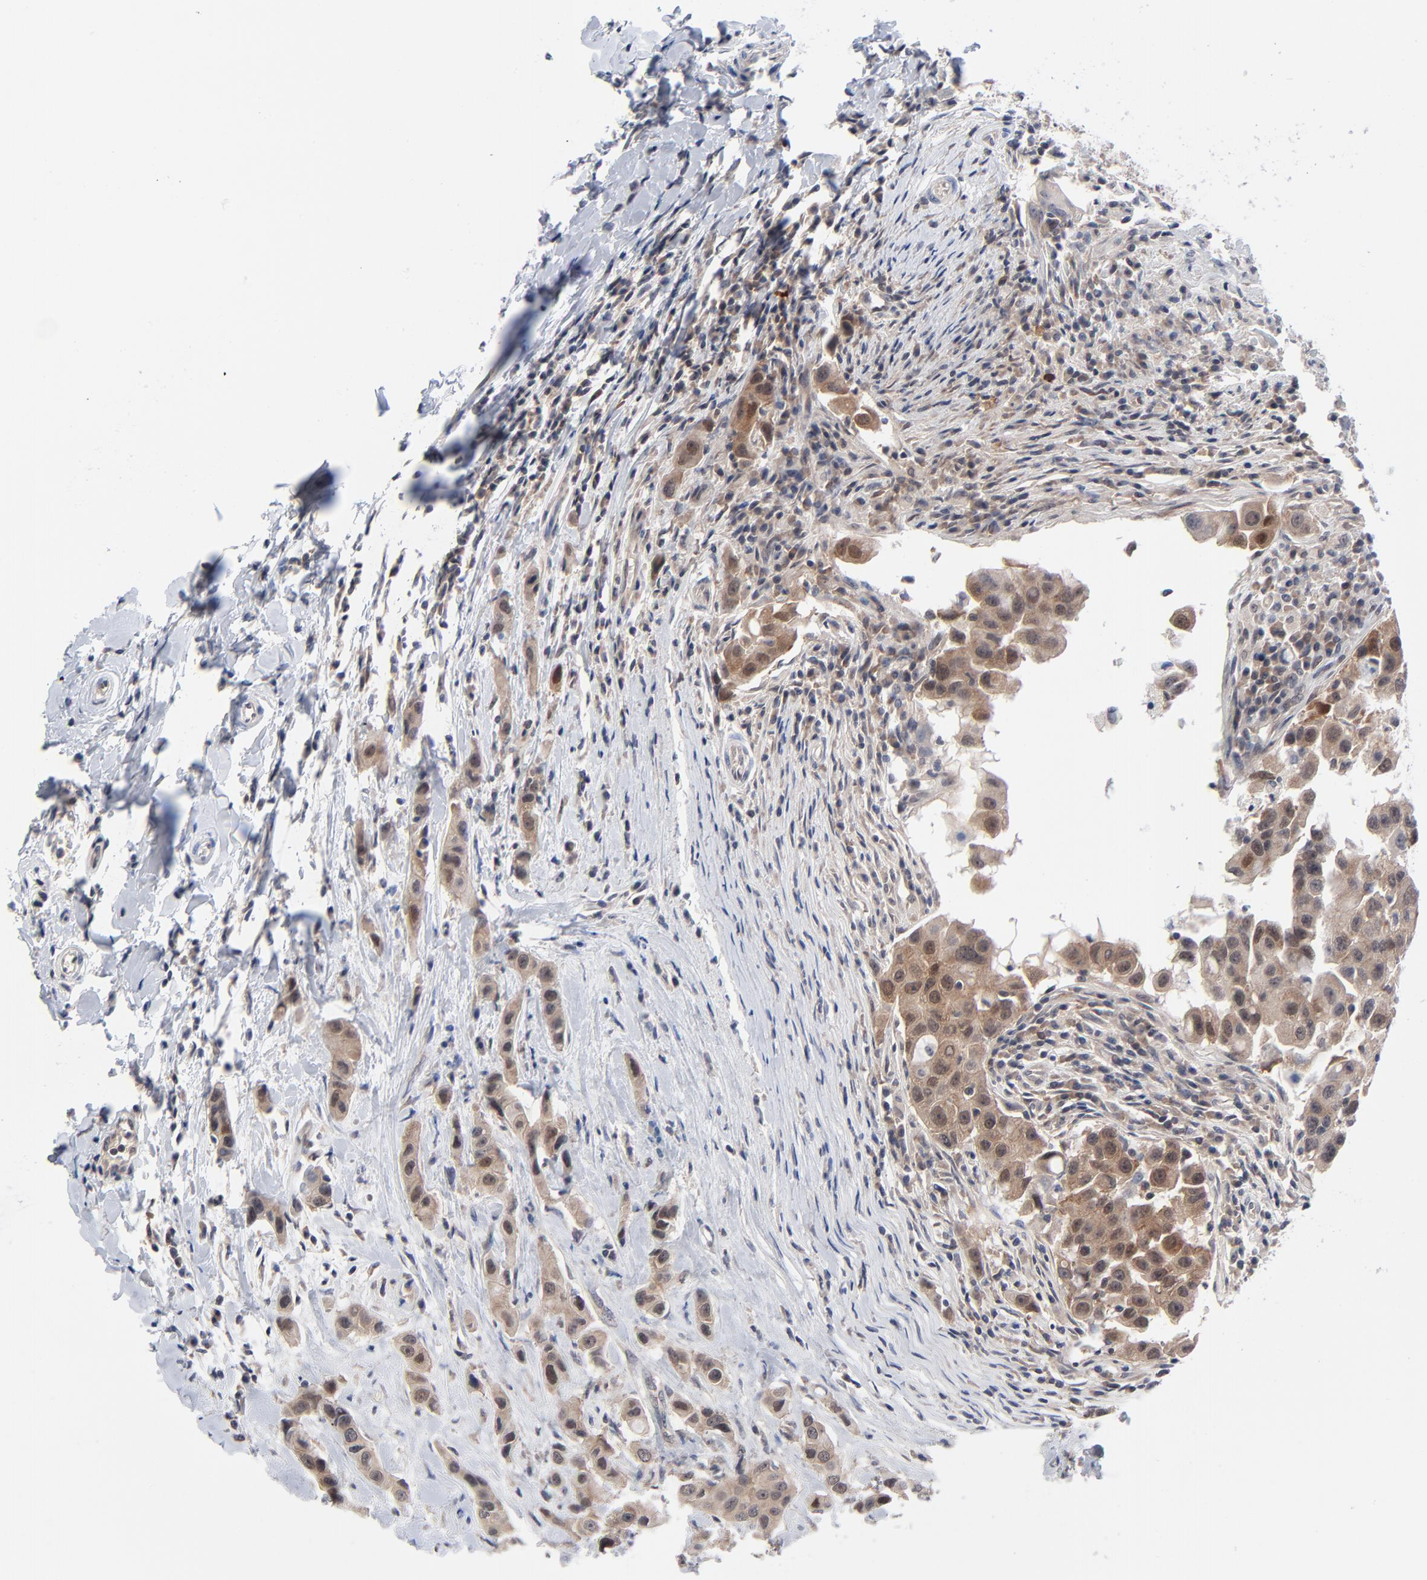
{"staining": {"intensity": "weak", "quantity": ">75%", "location": "cytoplasmic/membranous"}, "tissue": "breast cancer", "cell_type": "Tumor cells", "image_type": "cancer", "snomed": [{"axis": "morphology", "description": "Duct carcinoma"}, {"axis": "topography", "description": "Breast"}], "caption": "Immunohistochemistry (IHC) image of human breast cancer stained for a protein (brown), which demonstrates low levels of weak cytoplasmic/membranous staining in approximately >75% of tumor cells.", "gene": "RPS6KB1", "patient": {"sex": "female", "age": 27}}